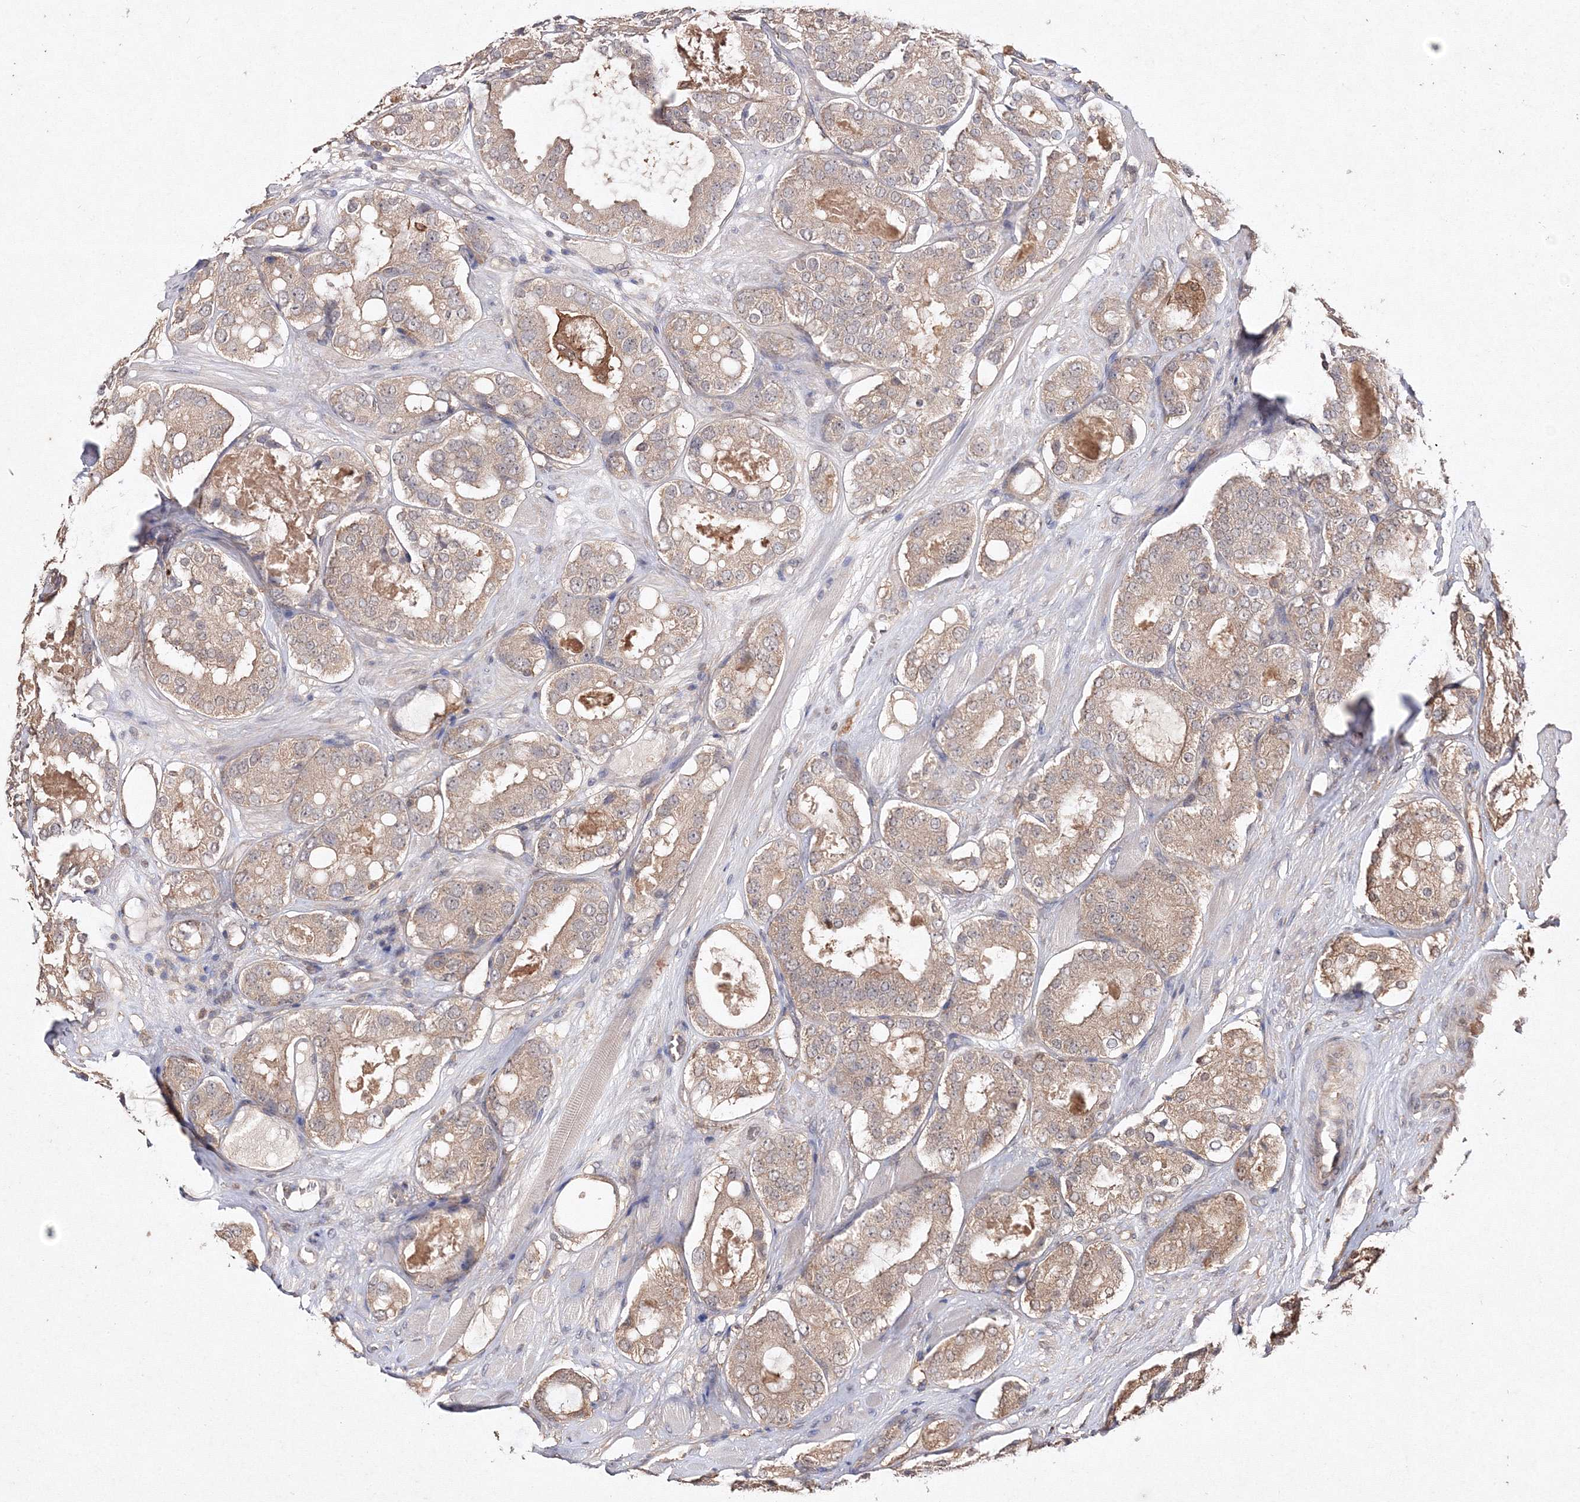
{"staining": {"intensity": "weak", "quantity": ">75%", "location": "cytoplasmic/membranous"}, "tissue": "prostate cancer", "cell_type": "Tumor cells", "image_type": "cancer", "snomed": [{"axis": "morphology", "description": "Adenocarcinoma, High grade"}, {"axis": "topography", "description": "Prostate"}], "caption": "This is a micrograph of immunohistochemistry (IHC) staining of high-grade adenocarcinoma (prostate), which shows weak positivity in the cytoplasmic/membranous of tumor cells.", "gene": "S100A11", "patient": {"sex": "male", "age": 65}}